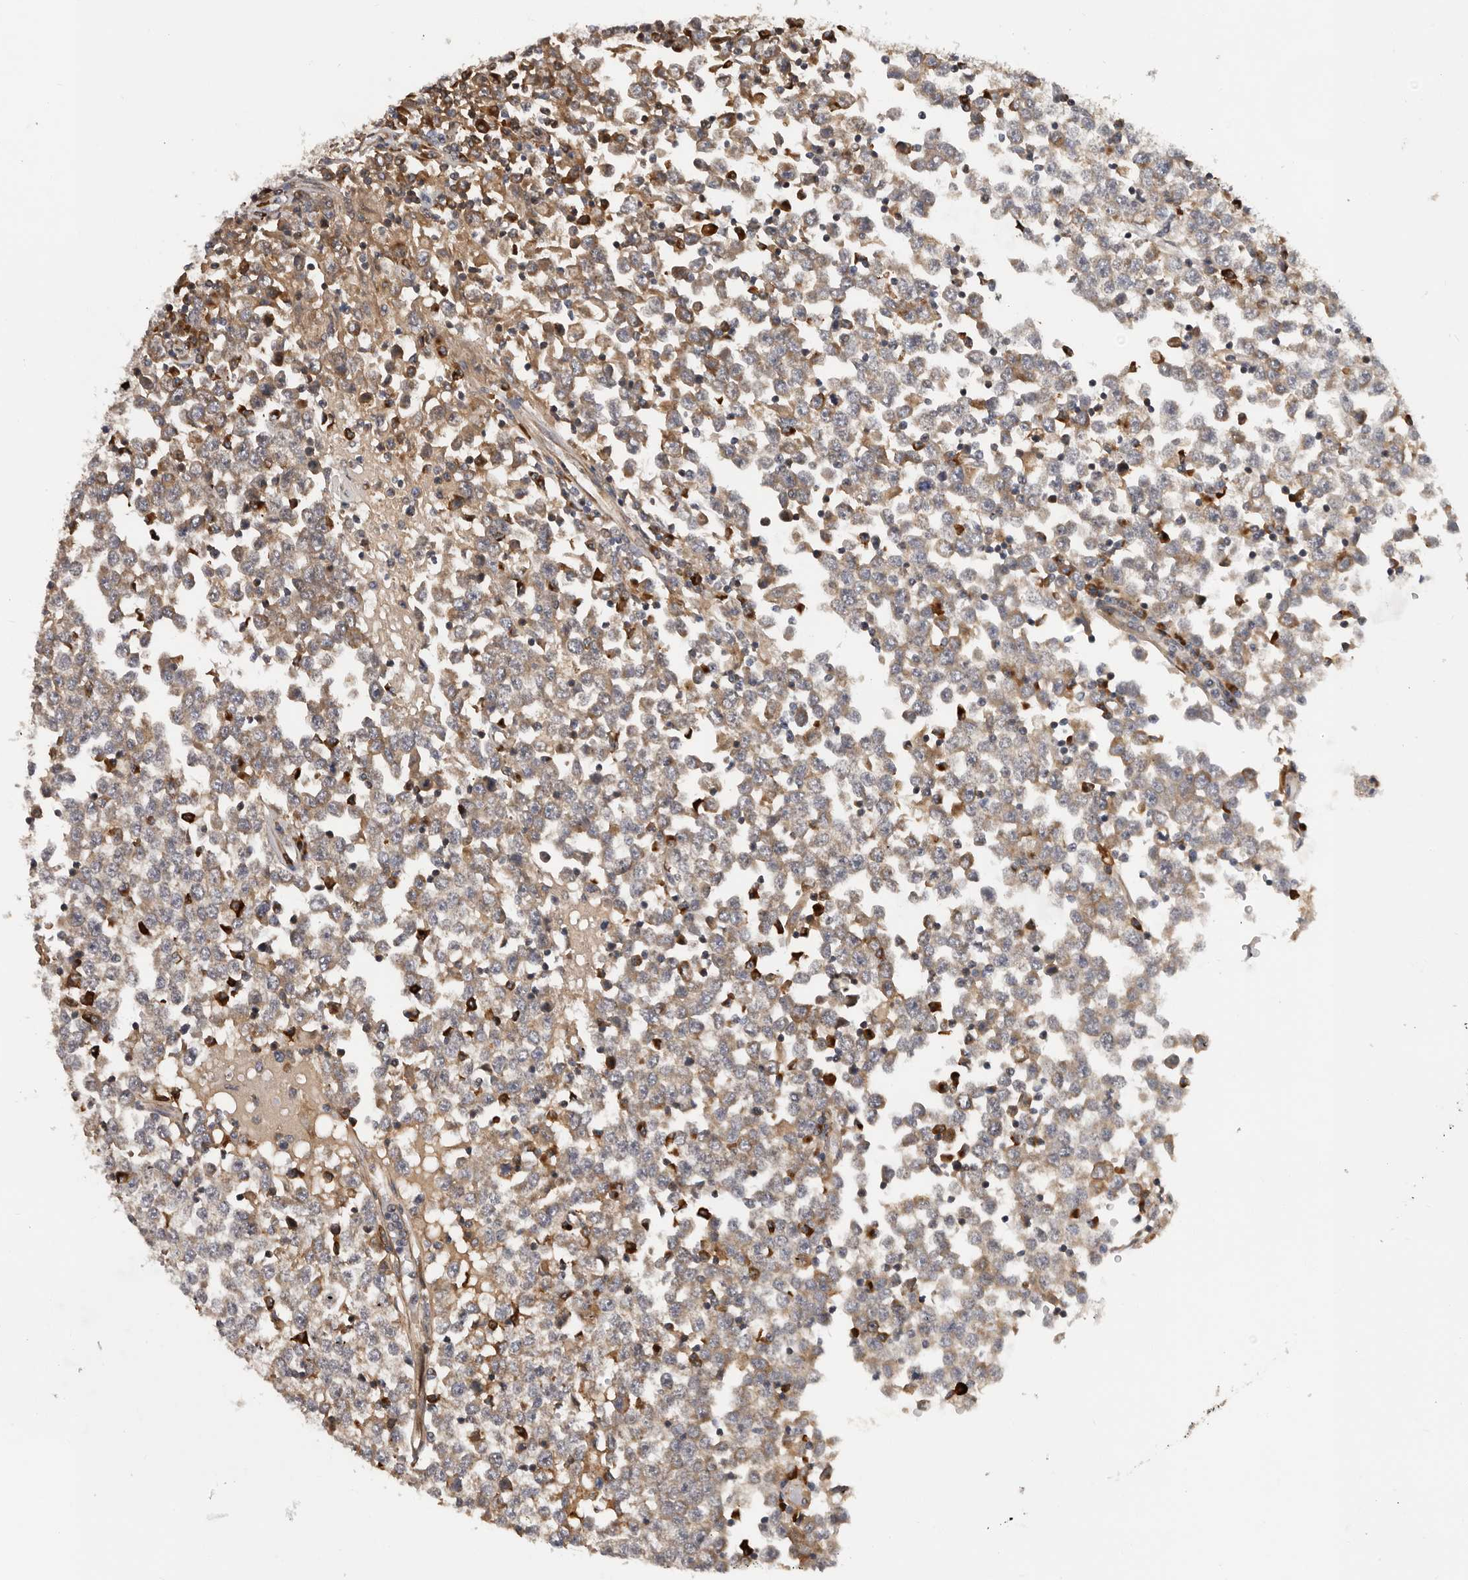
{"staining": {"intensity": "weak", "quantity": ">75%", "location": "cytoplasmic/membranous"}, "tissue": "testis cancer", "cell_type": "Tumor cells", "image_type": "cancer", "snomed": [{"axis": "morphology", "description": "Seminoma, NOS"}, {"axis": "topography", "description": "Testis"}], "caption": "The micrograph exhibits staining of testis cancer (seminoma), revealing weak cytoplasmic/membranous protein positivity (brown color) within tumor cells.", "gene": "RNF157", "patient": {"sex": "male", "age": 65}}